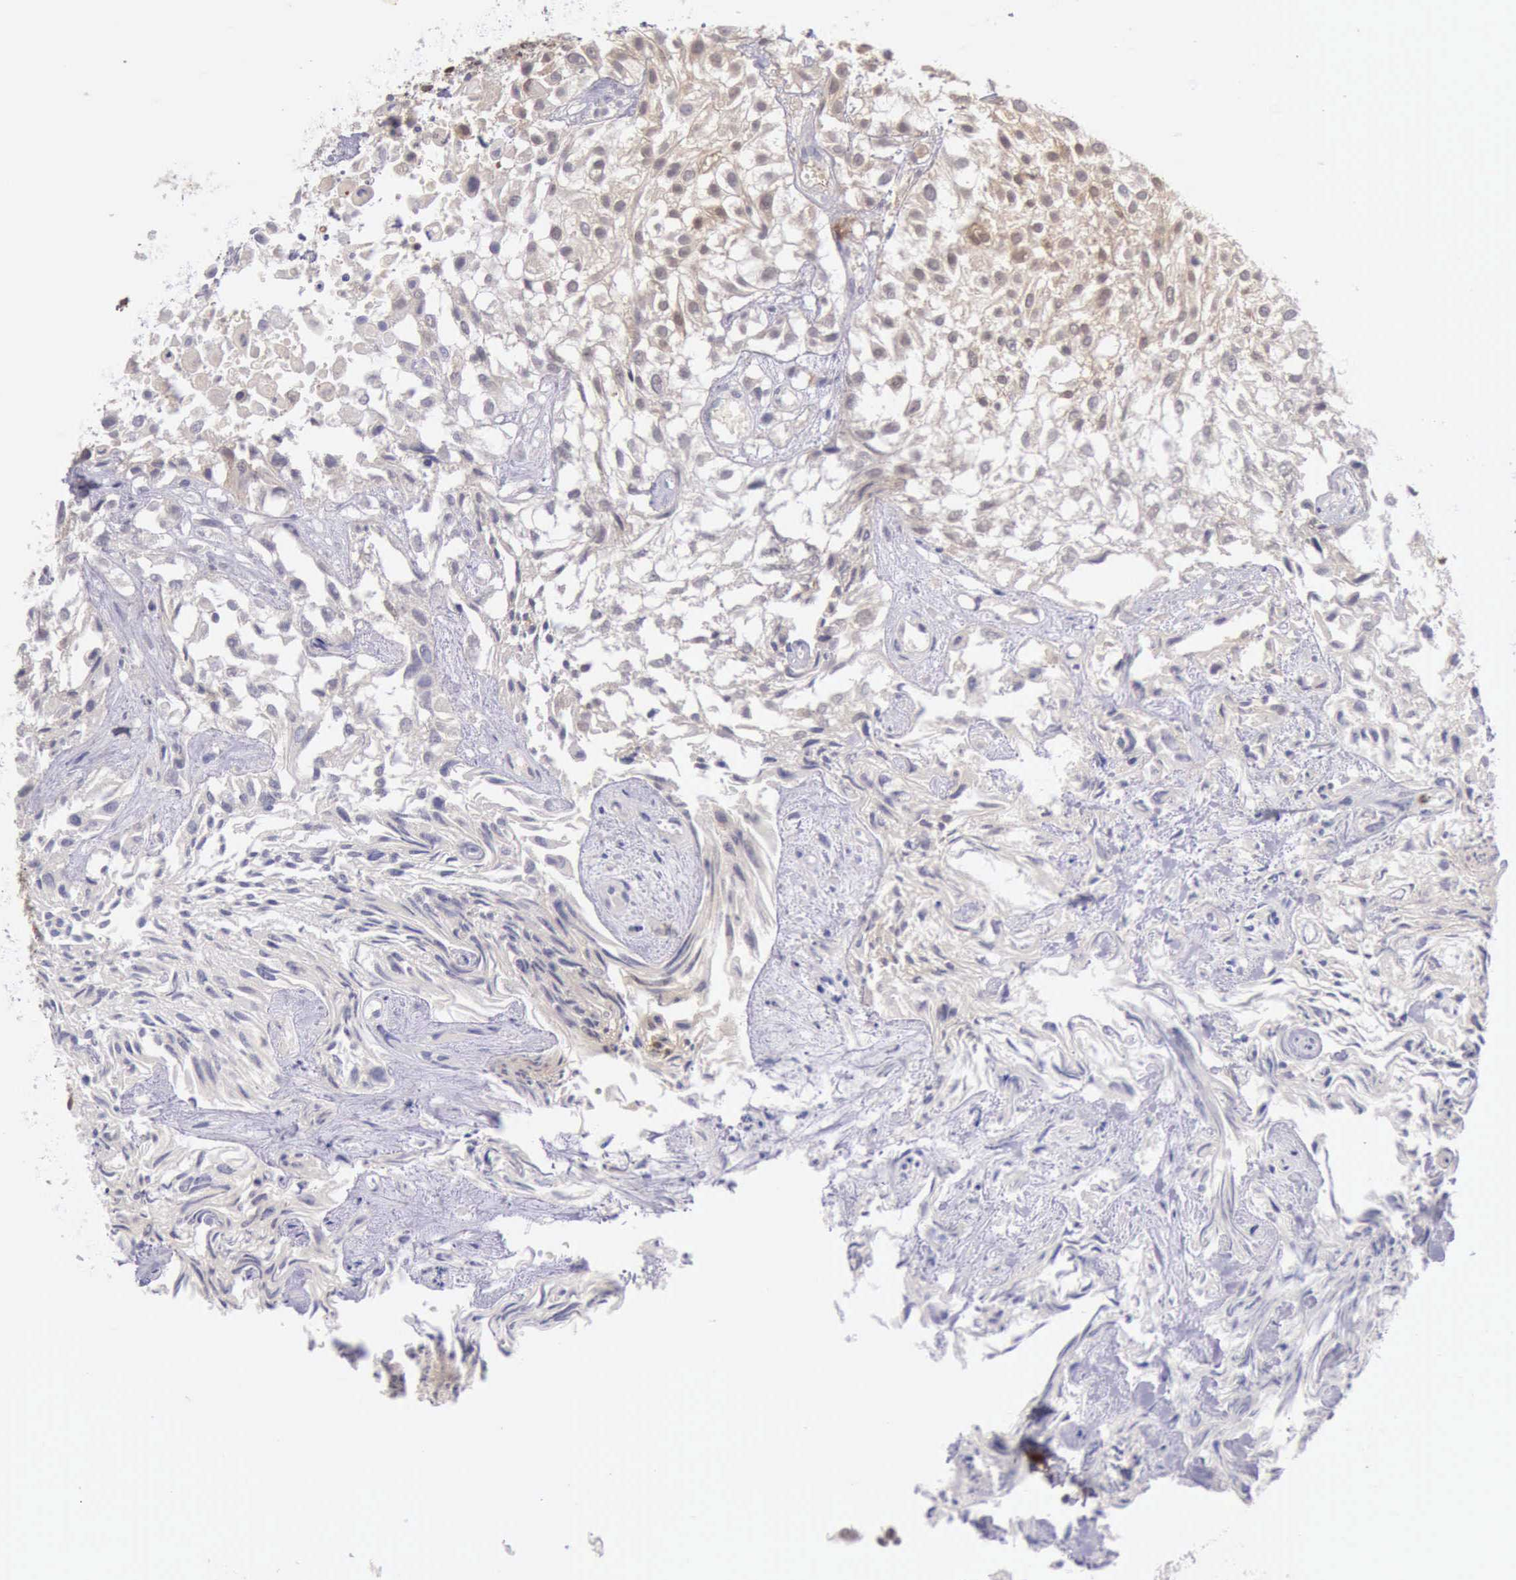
{"staining": {"intensity": "weak", "quantity": ">75%", "location": "cytoplasmic/membranous,nuclear"}, "tissue": "urothelial cancer", "cell_type": "Tumor cells", "image_type": "cancer", "snomed": [{"axis": "morphology", "description": "Urothelial carcinoma, High grade"}, {"axis": "topography", "description": "Urinary bladder"}], "caption": "There is low levels of weak cytoplasmic/membranous and nuclear expression in tumor cells of urothelial cancer, as demonstrated by immunohistochemical staining (brown color).", "gene": "CSTA", "patient": {"sex": "male", "age": 56}}